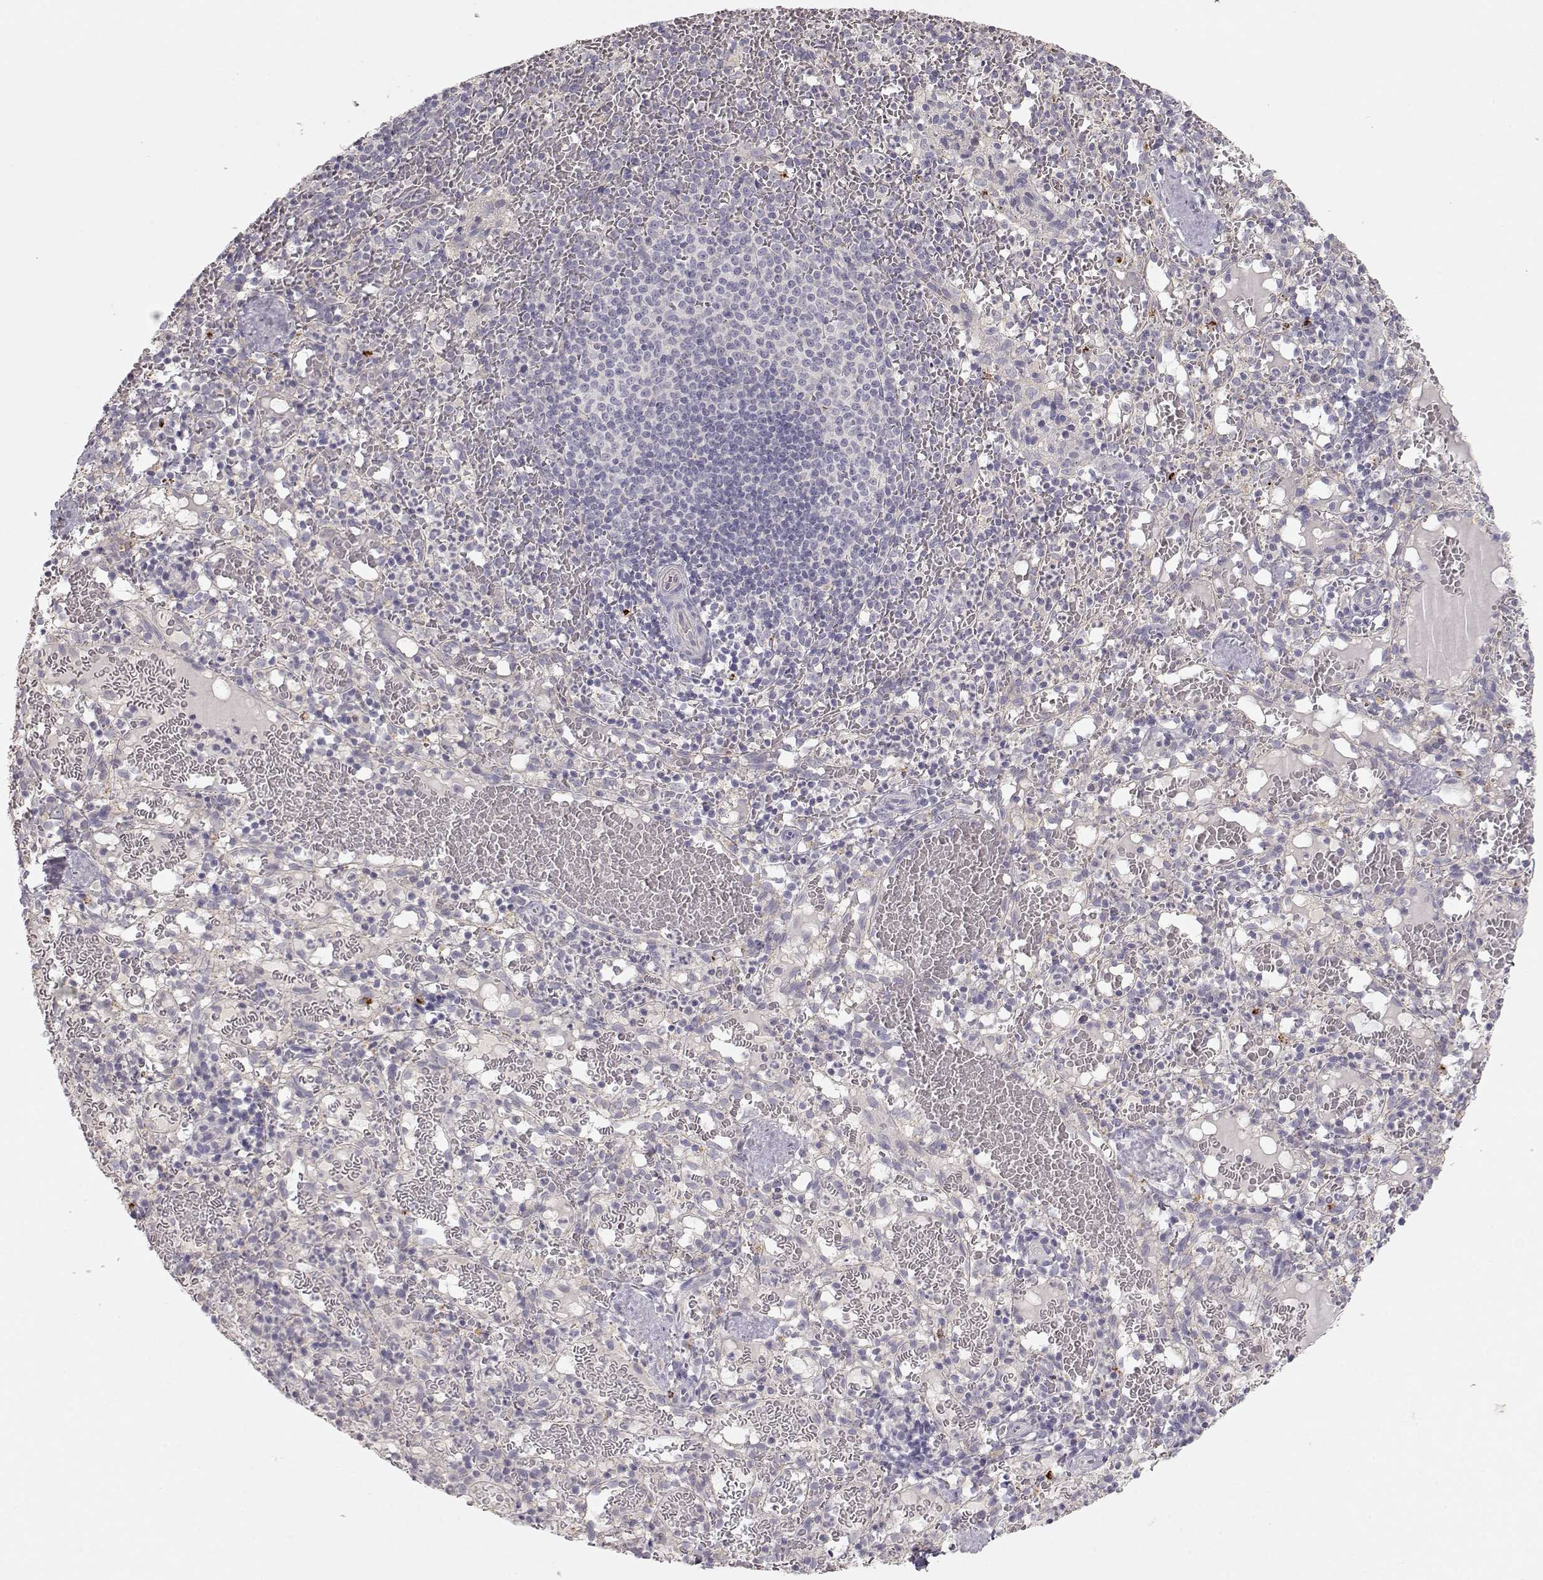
{"staining": {"intensity": "negative", "quantity": "none", "location": "none"}, "tissue": "spleen", "cell_type": "Cells in red pulp", "image_type": "normal", "snomed": [{"axis": "morphology", "description": "Normal tissue, NOS"}, {"axis": "topography", "description": "Spleen"}], "caption": "High power microscopy micrograph of an IHC image of unremarkable spleen, revealing no significant staining in cells in red pulp.", "gene": "ARHGAP8", "patient": {"sex": "male", "age": 11}}